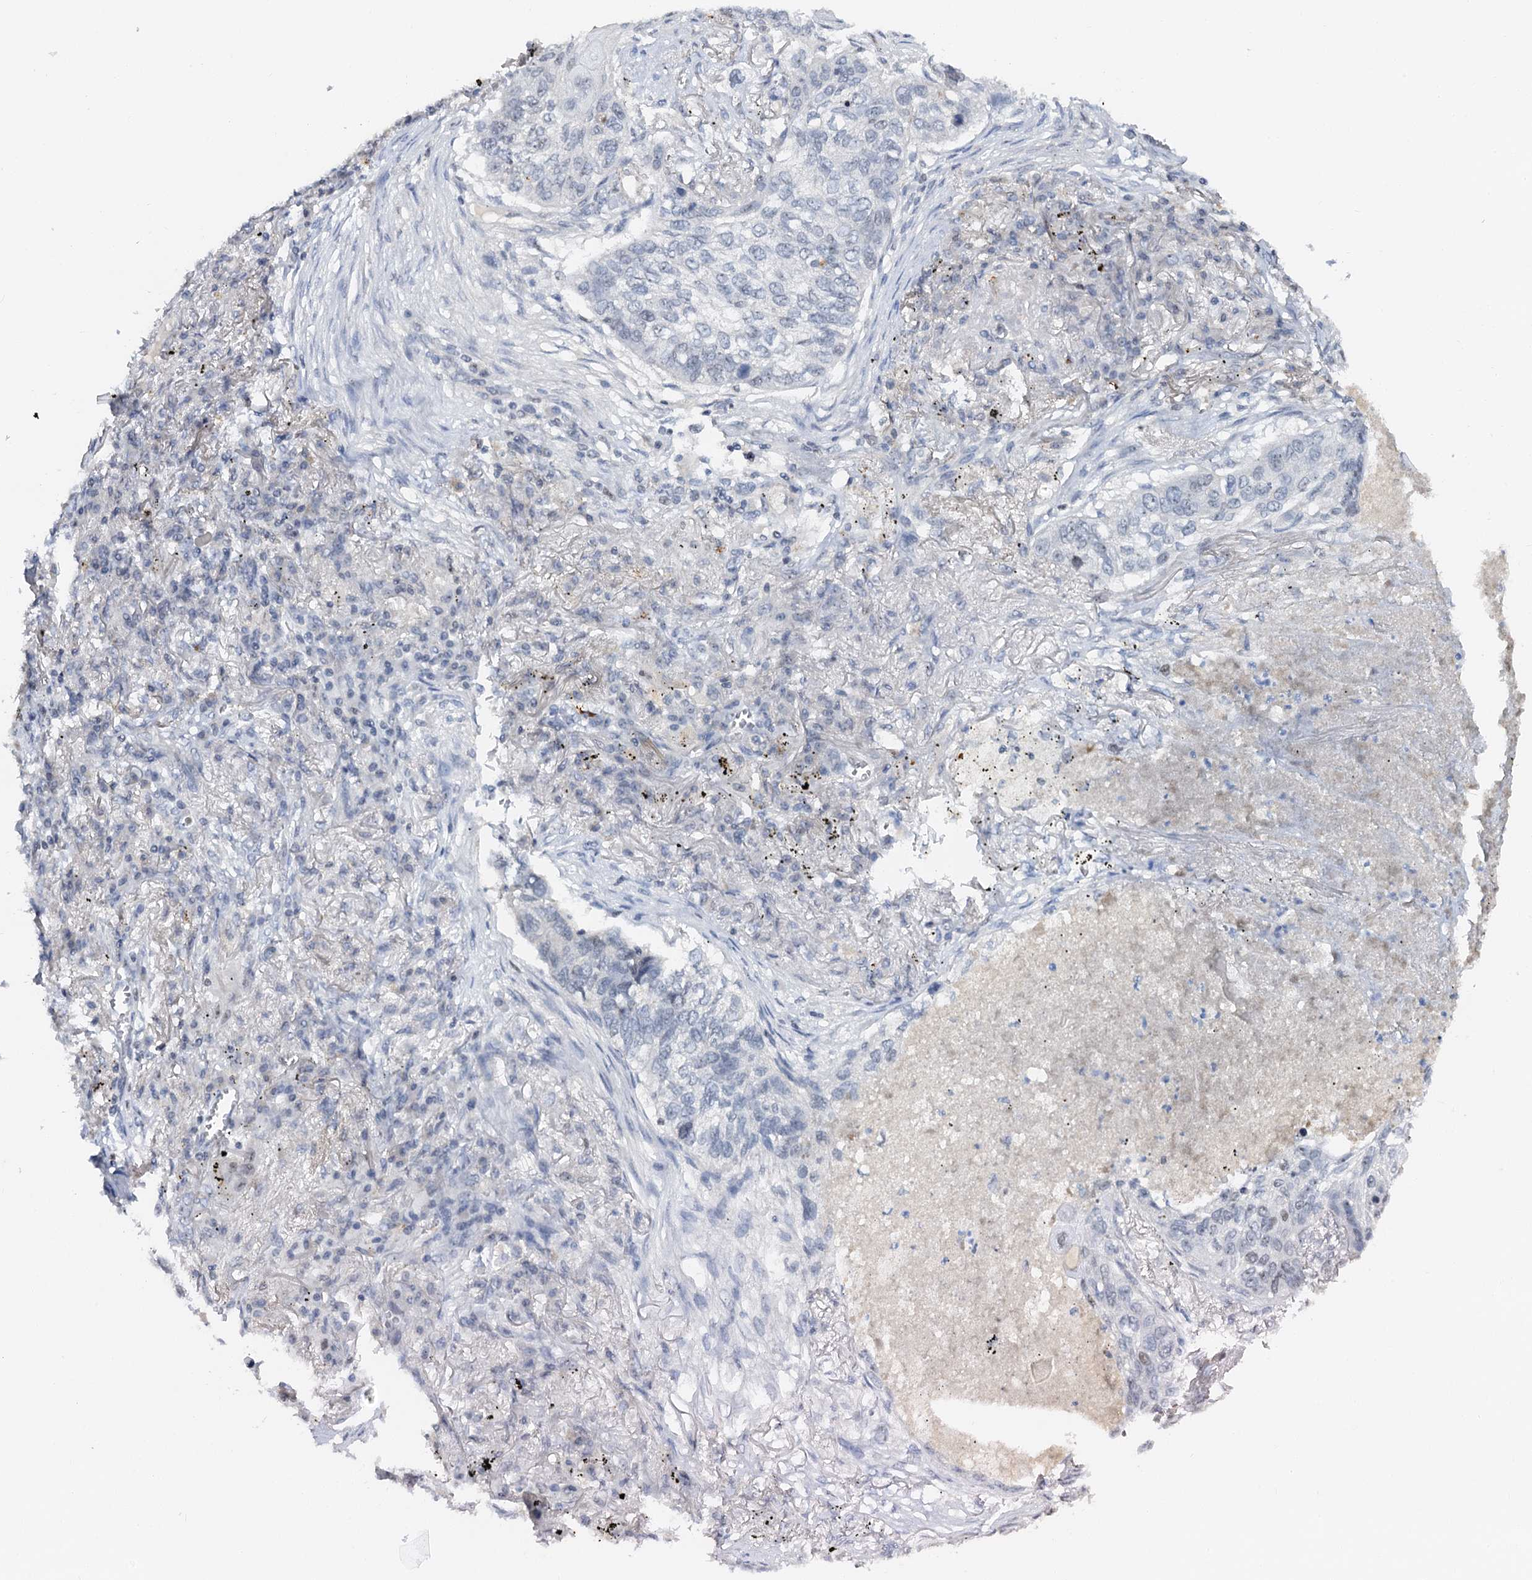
{"staining": {"intensity": "negative", "quantity": "none", "location": "none"}, "tissue": "lung cancer", "cell_type": "Tumor cells", "image_type": "cancer", "snomed": [{"axis": "morphology", "description": "Squamous cell carcinoma, NOS"}, {"axis": "topography", "description": "Lung"}], "caption": "DAB (3,3'-diaminobenzidine) immunohistochemical staining of lung squamous cell carcinoma exhibits no significant staining in tumor cells.", "gene": "NOP2", "patient": {"sex": "female", "age": 63}}